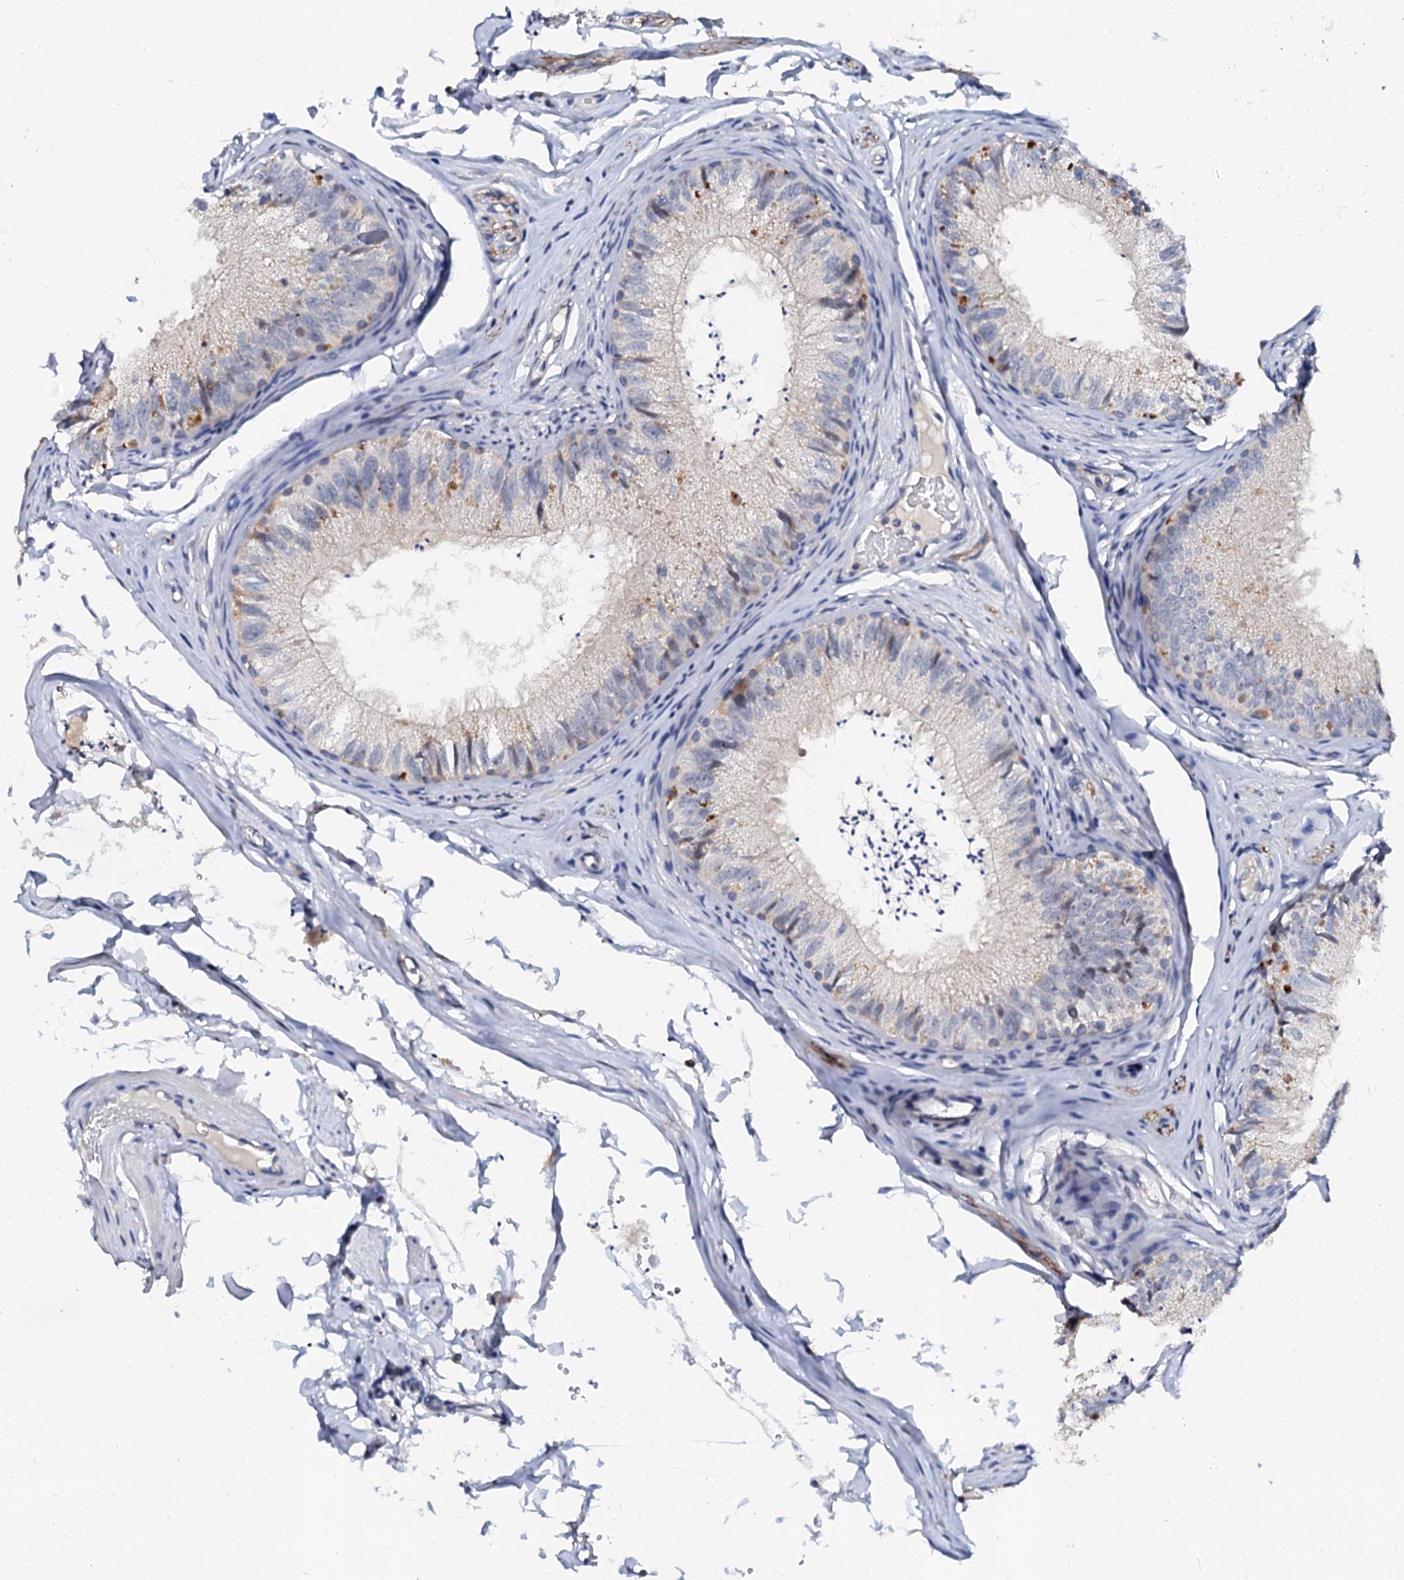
{"staining": {"intensity": "negative", "quantity": "none", "location": "none"}, "tissue": "epididymis", "cell_type": "Glandular cells", "image_type": "normal", "snomed": [{"axis": "morphology", "description": "Normal tissue, NOS"}, {"axis": "topography", "description": "Epididymis"}], "caption": "DAB (3,3'-diaminobenzidine) immunohistochemical staining of normal human epididymis shows no significant staining in glandular cells. The staining was performed using DAB (3,3'-diaminobenzidine) to visualize the protein expression in brown, while the nuclei were stained in blue with hematoxylin (Magnification: 20x).", "gene": "NALF1", "patient": {"sex": "male", "age": 79}}